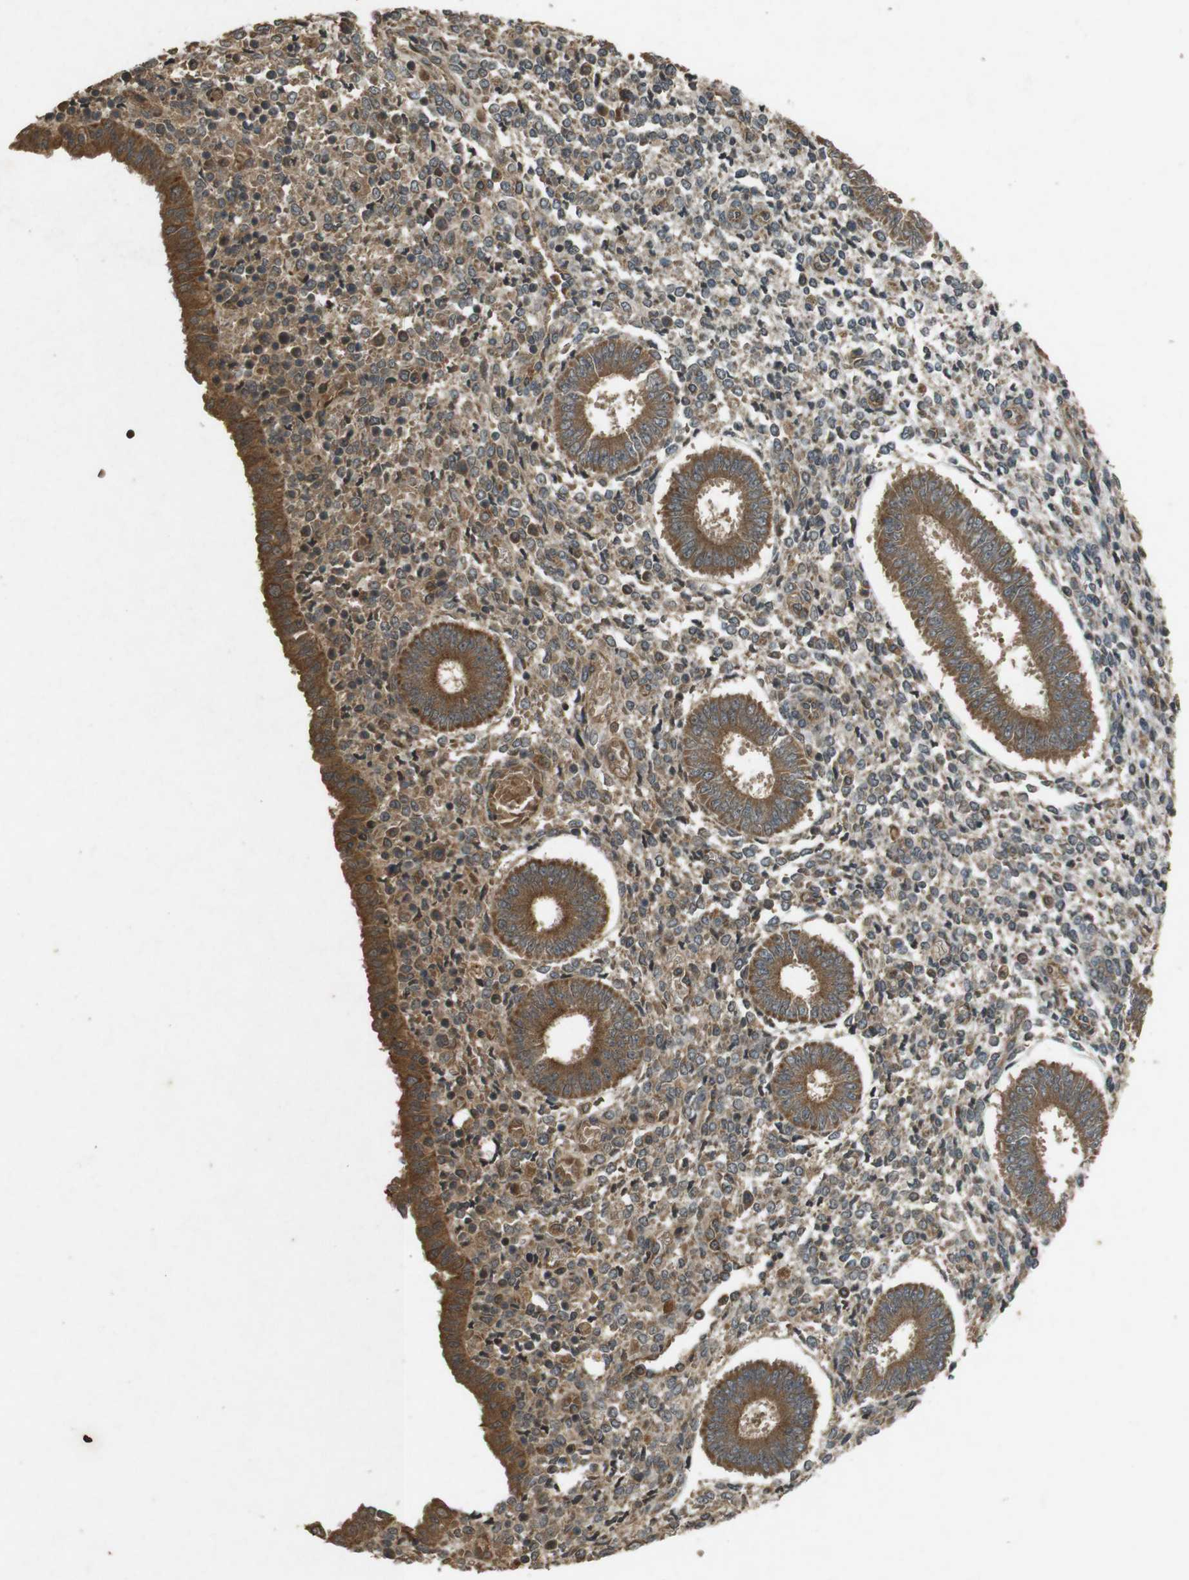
{"staining": {"intensity": "moderate", "quantity": ">75%", "location": "cytoplasmic/membranous"}, "tissue": "endometrium", "cell_type": "Cells in endometrial stroma", "image_type": "normal", "snomed": [{"axis": "morphology", "description": "Normal tissue, NOS"}, {"axis": "topography", "description": "Endometrium"}], "caption": "Brown immunohistochemical staining in normal endometrium reveals moderate cytoplasmic/membranous positivity in about >75% of cells in endometrial stroma.", "gene": "TAP1", "patient": {"sex": "female", "age": 35}}